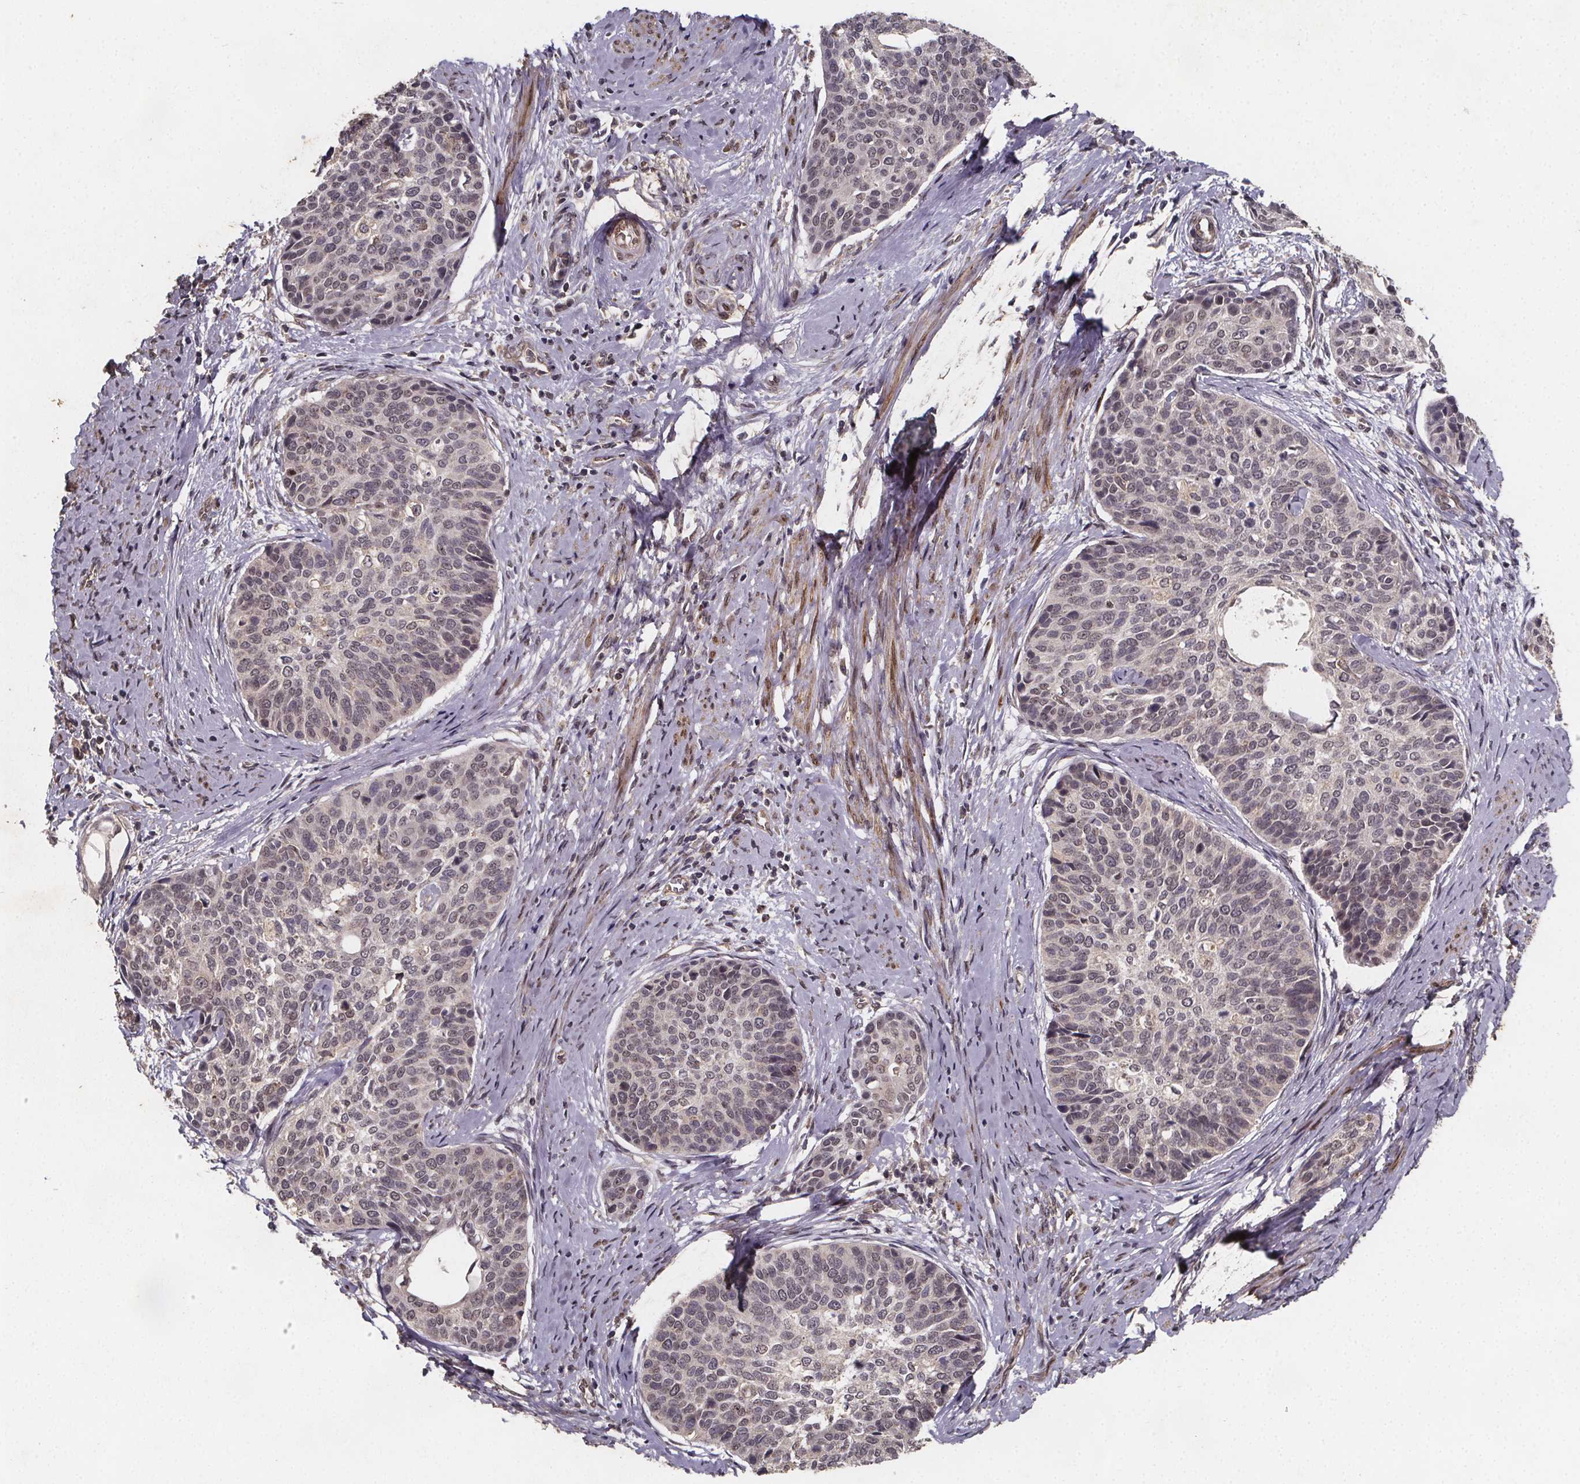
{"staining": {"intensity": "weak", "quantity": "<25%", "location": "nuclear"}, "tissue": "cervical cancer", "cell_type": "Tumor cells", "image_type": "cancer", "snomed": [{"axis": "morphology", "description": "Squamous cell carcinoma, NOS"}, {"axis": "topography", "description": "Cervix"}], "caption": "There is no significant staining in tumor cells of cervical squamous cell carcinoma.", "gene": "PIERCE2", "patient": {"sex": "female", "age": 69}}